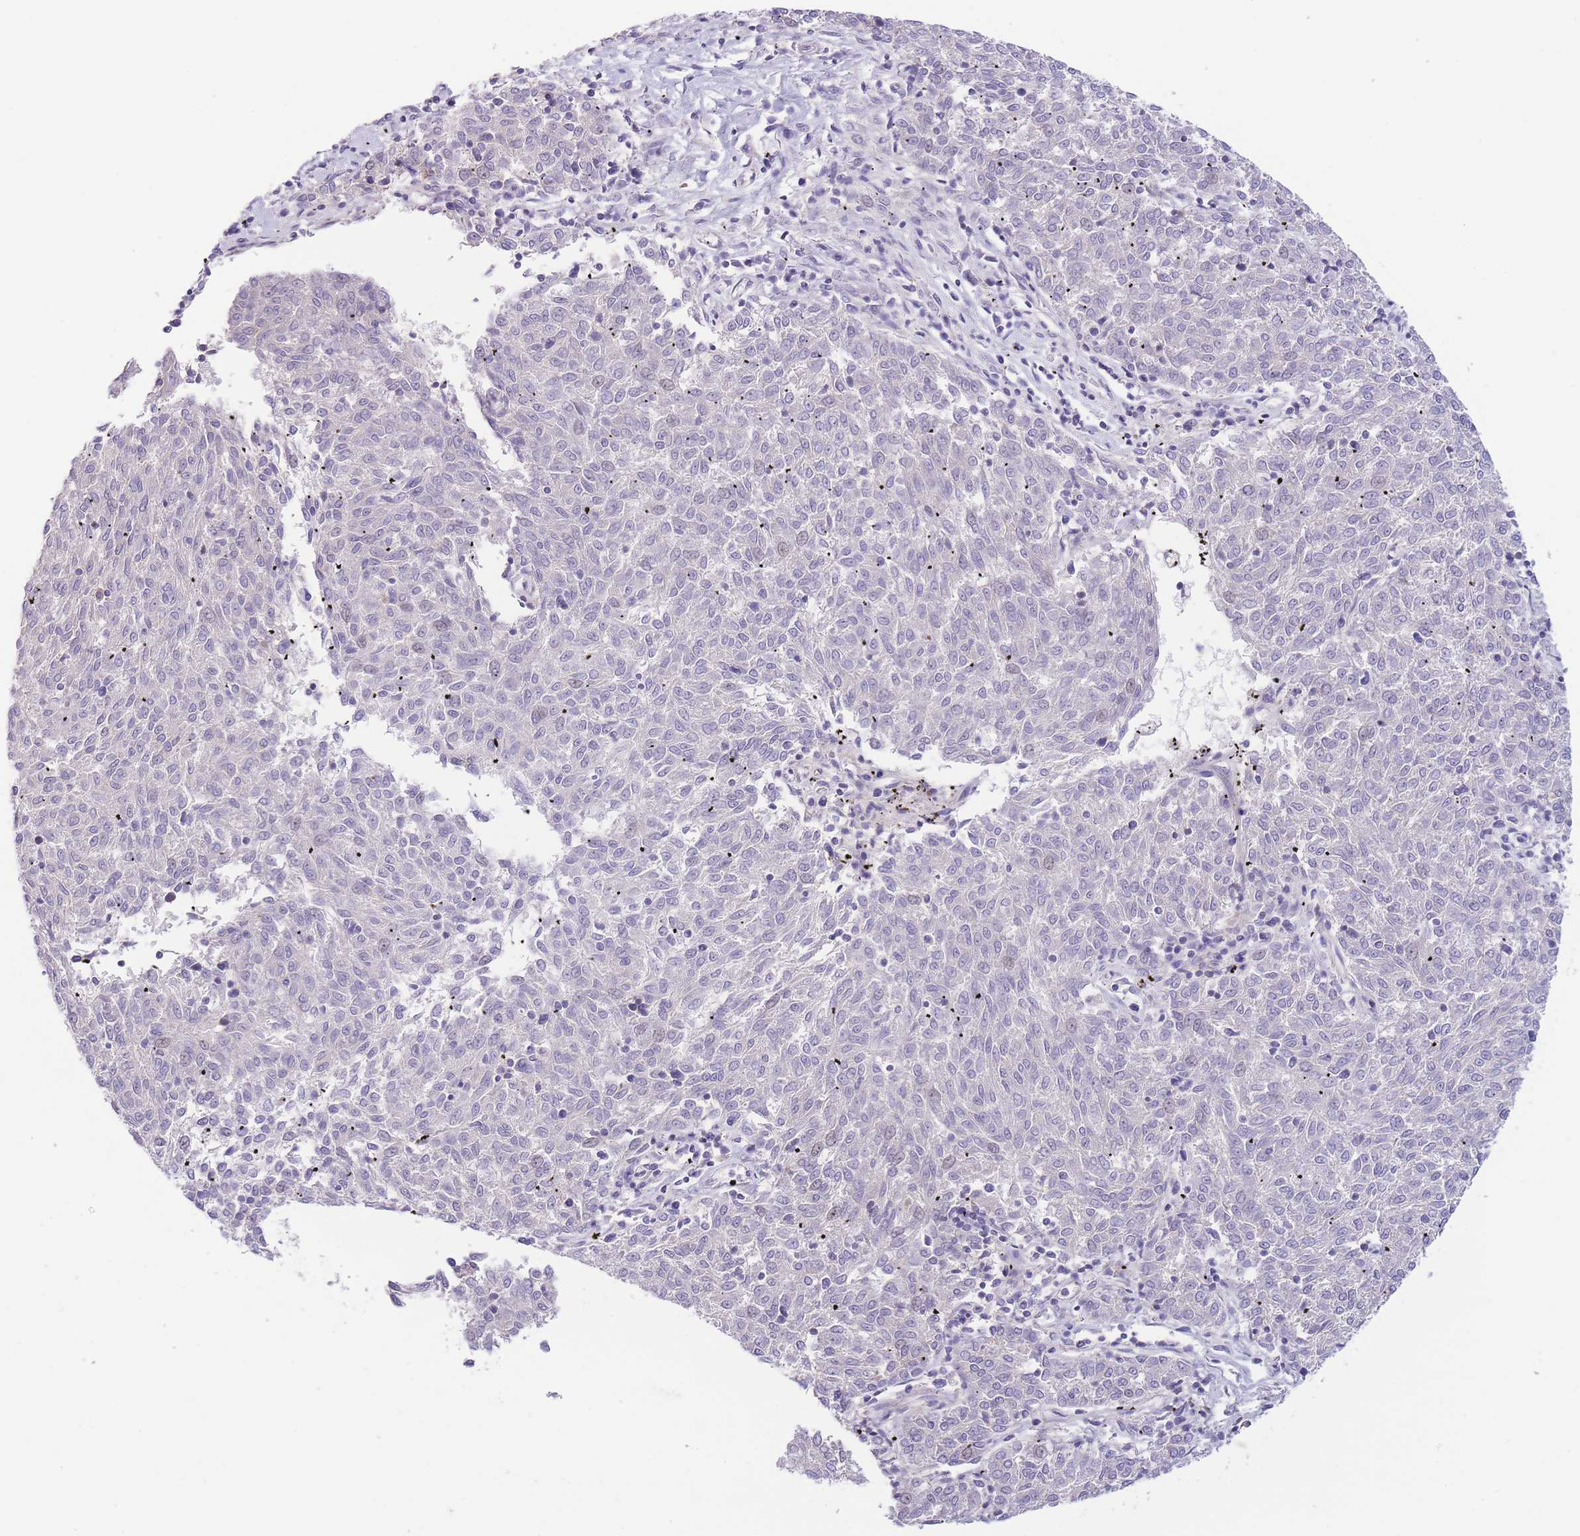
{"staining": {"intensity": "negative", "quantity": "none", "location": "none"}, "tissue": "melanoma", "cell_type": "Tumor cells", "image_type": "cancer", "snomed": [{"axis": "morphology", "description": "Malignant melanoma, NOS"}, {"axis": "topography", "description": "Skin"}], "caption": "This is an immunohistochemistry histopathology image of human malignant melanoma. There is no expression in tumor cells.", "gene": "C9orf152", "patient": {"sex": "female", "age": 72}}